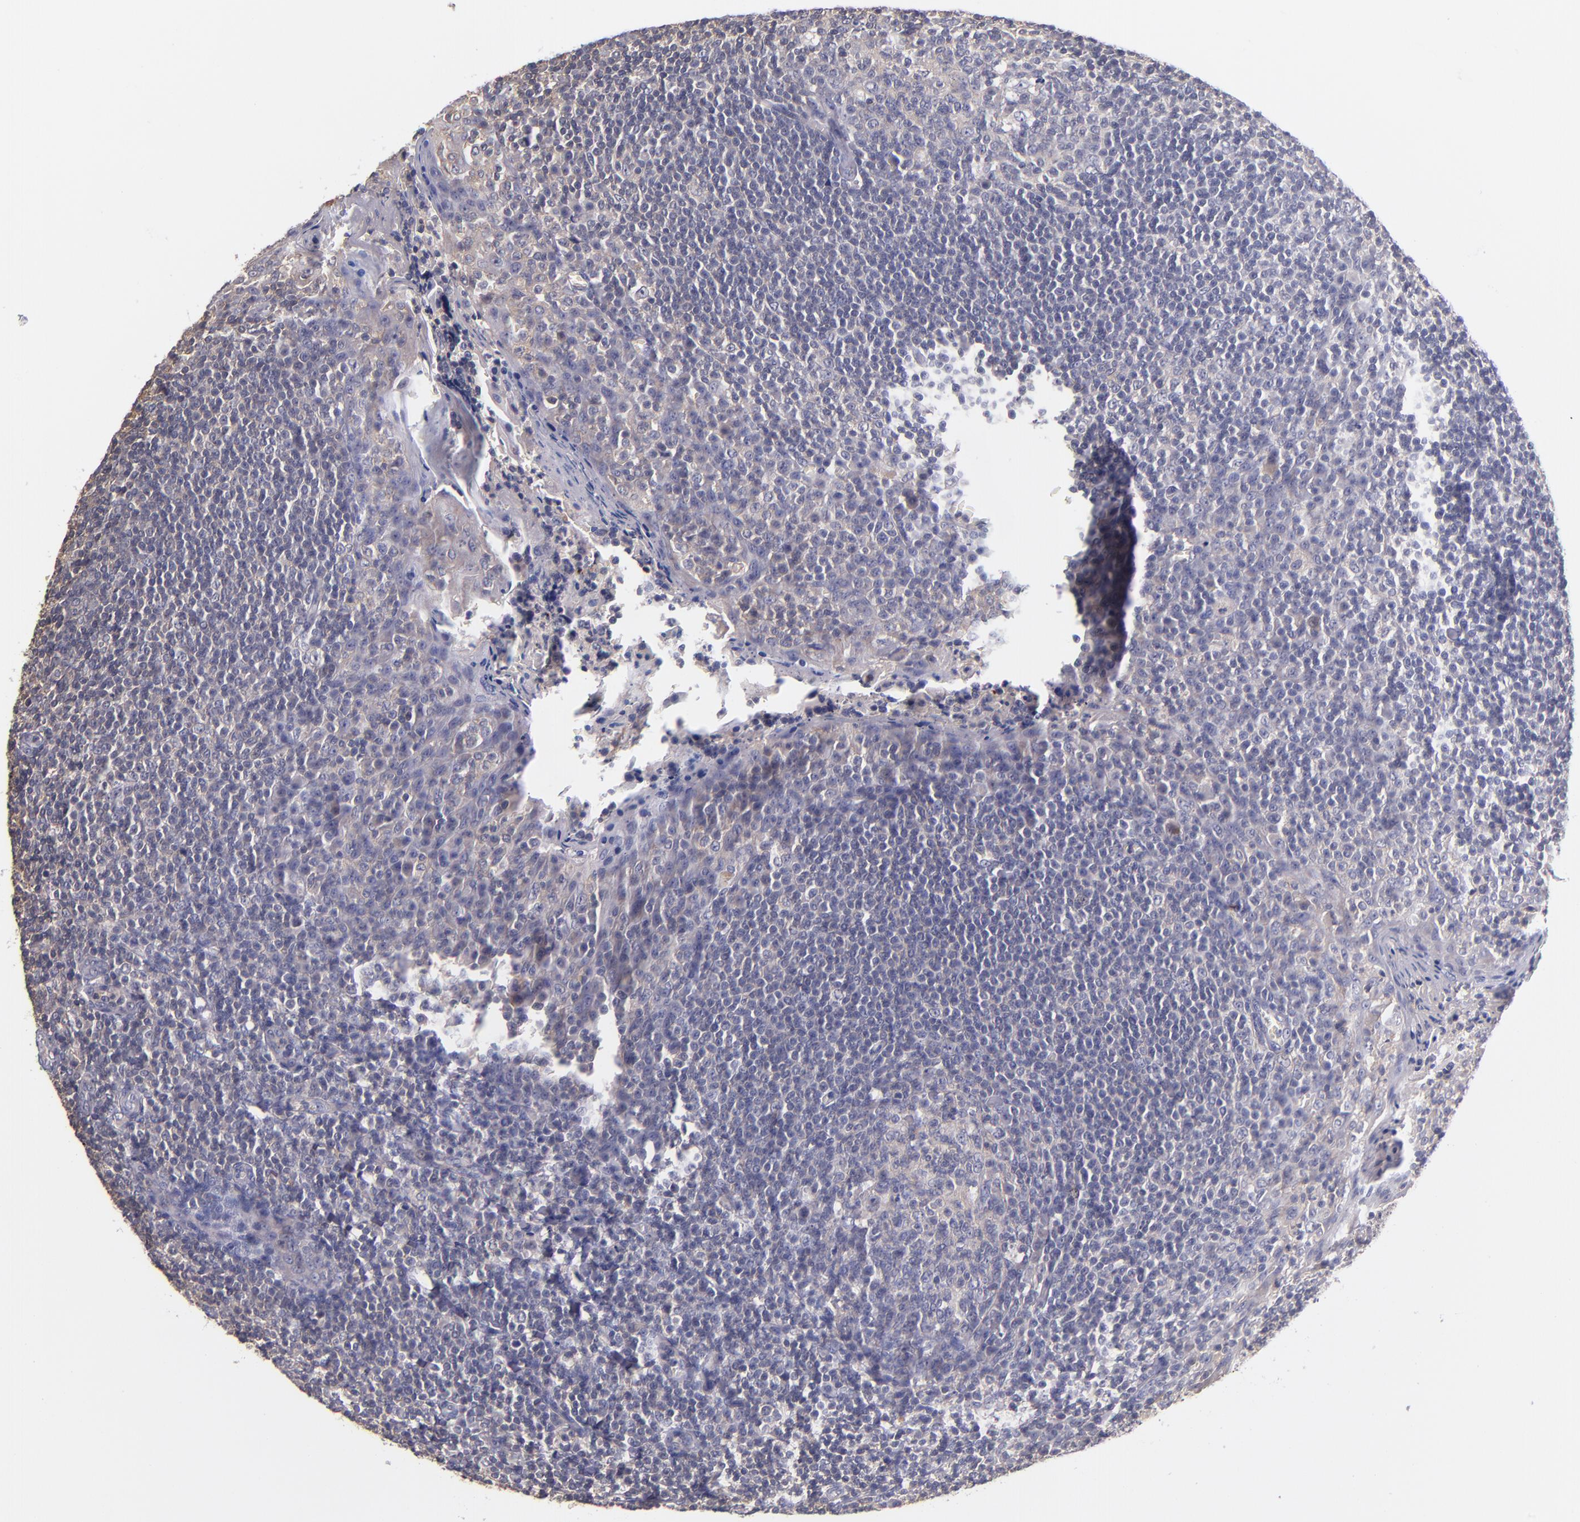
{"staining": {"intensity": "negative", "quantity": "none", "location": "none"}, "tissue": "tonsil", "cell_type": "Germinal center cells", "image_type": "normal", "snomed": [{"axis": "morphology", "description": "Normal tissue, NOS"}, {"axis": "topography", "description": "Tonsil"}], "caption": "Protein analysis of normal tonsil exhibits no significant expression in germinal center cells.", "gene": "RBP4", "patient": {"sex": "male", "age": 31}}